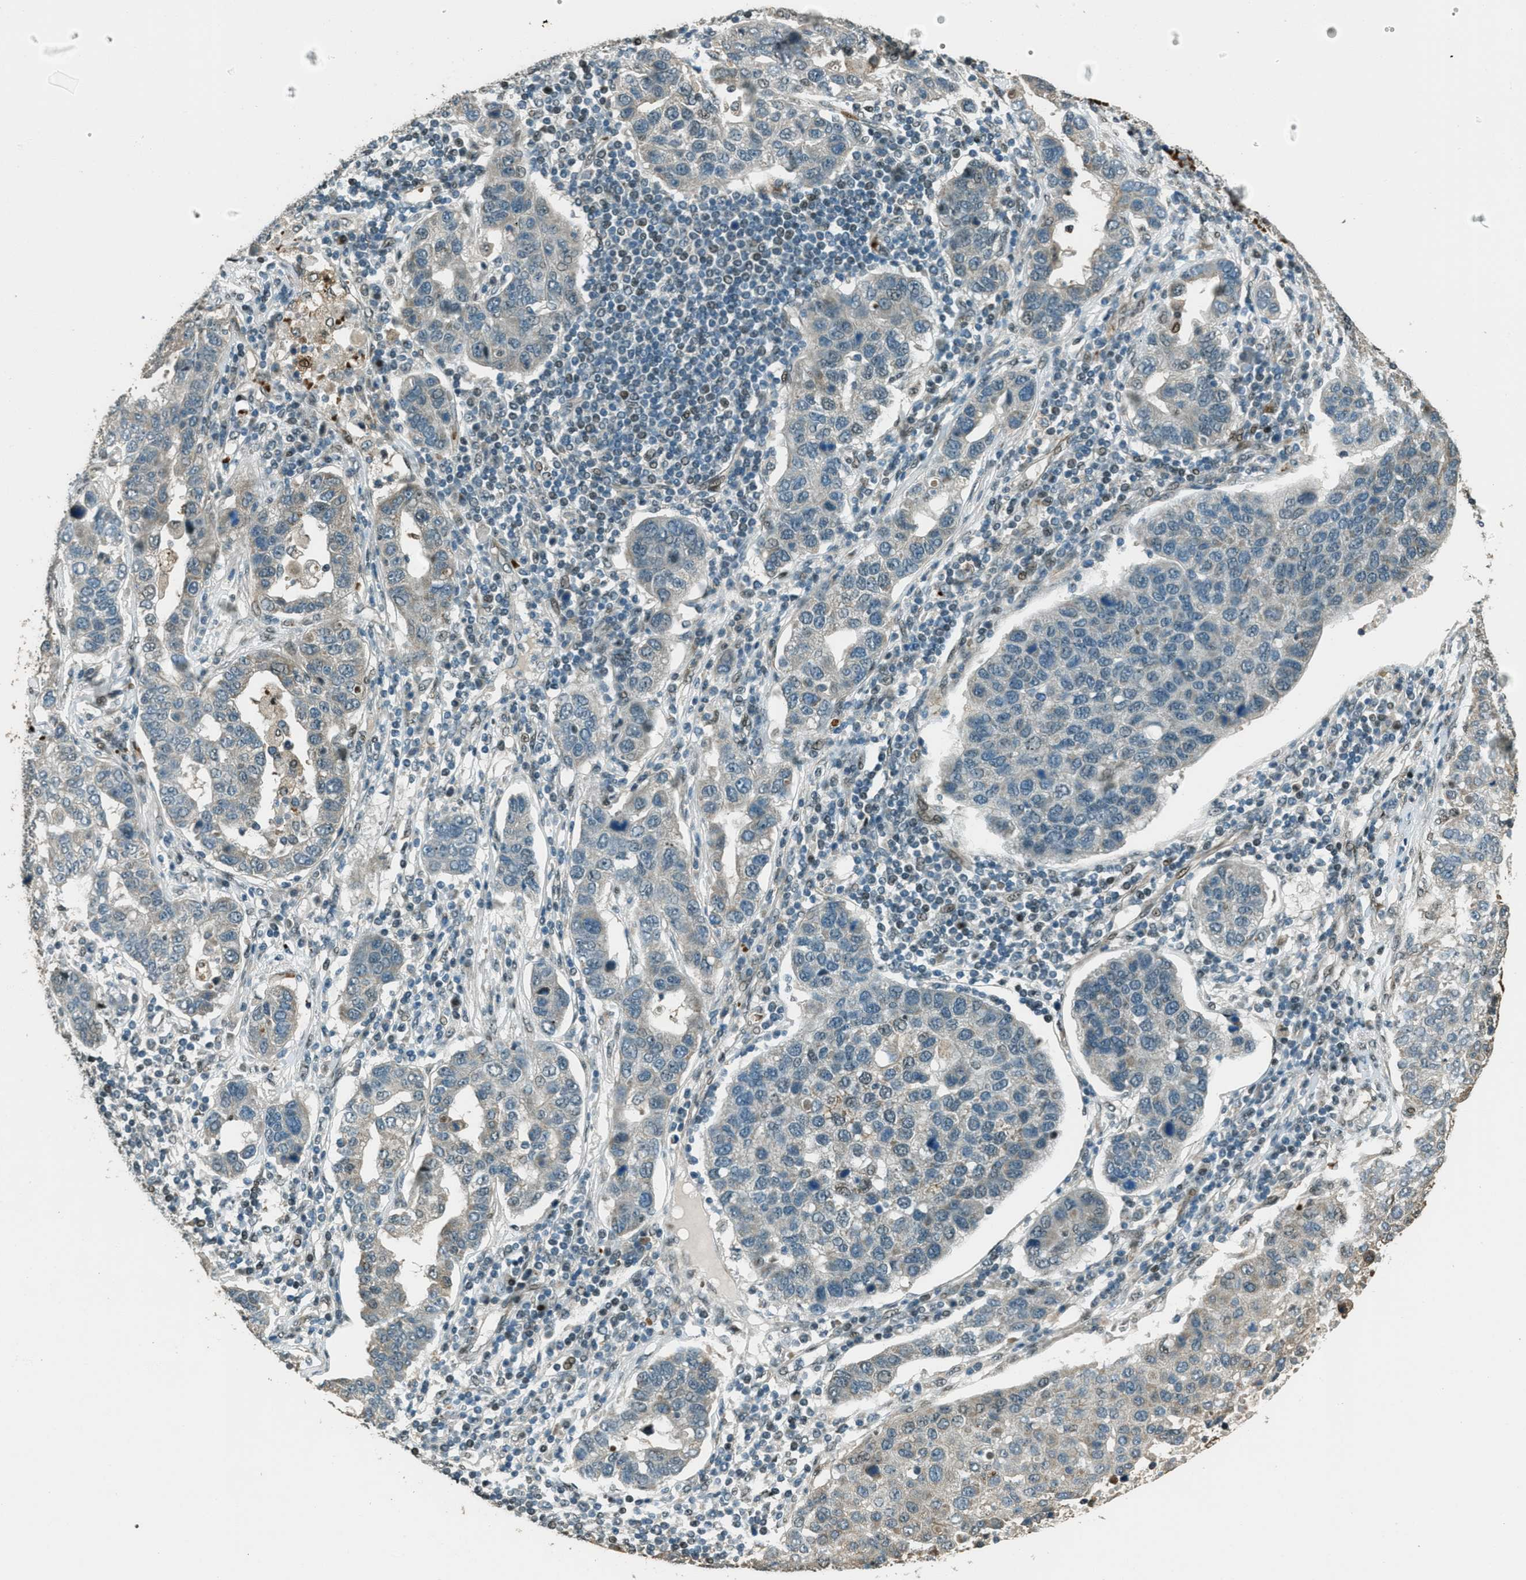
{"staining": {"intensity": "weak", "quantity": "<25%", "location": "cytoplasmic/membranous"}, "tissue": "pancreatic cancer", "cell_type": "Tumor cells", "image_type": "cancer", "snomed": [{"axis": "morphology", "description": "Adenocarcinoma, NOS"}, {"axis": "topography", "description": "Pancreas"}], "caption": "The immunohistochemistry (IHC) photomicrograph has no significant positivity in tumor cells of adenocarcinoma (pancreatic) tissue.", "gene": "TARDBP", "patient": {"sex": "female", "age": 61}}